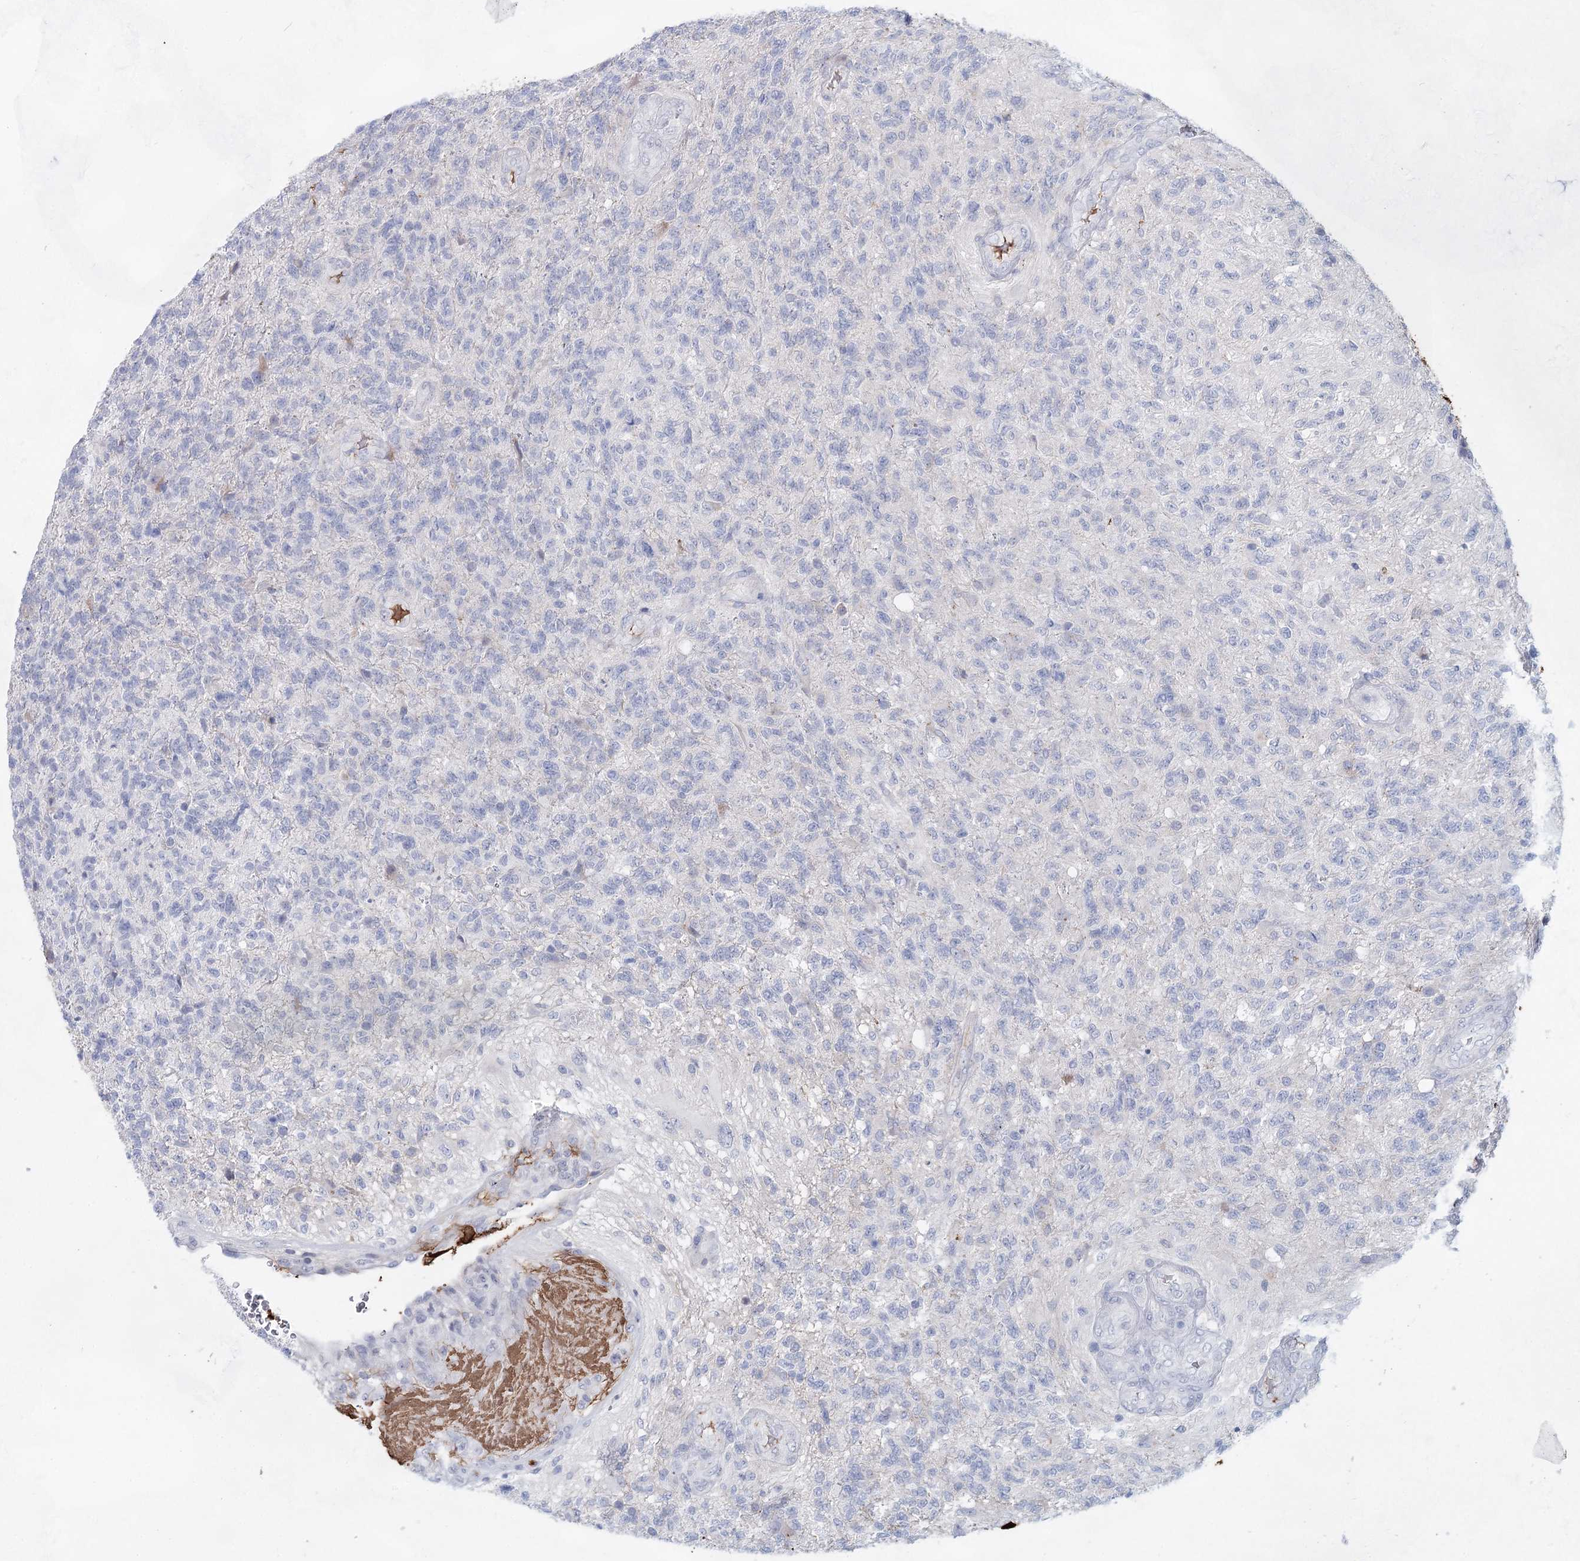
{"staining": {"intensity": "negative", "quantity": "none", "location": "none"}, "tissue": "glioma", "cell_type": "Tumor cells", "image_type": "cancer", "snomed": [{"axis": "morphology", "description": "Glioma, malignant, High grade"}, {"axis": "topography", "description": "Brain"}], "caption": "This is an IHC image of malignant glioma (high-grade). There is no staining in tumor cells.", "gene": "TASOR2", "patient": {"sex": "male", "age": 56}}